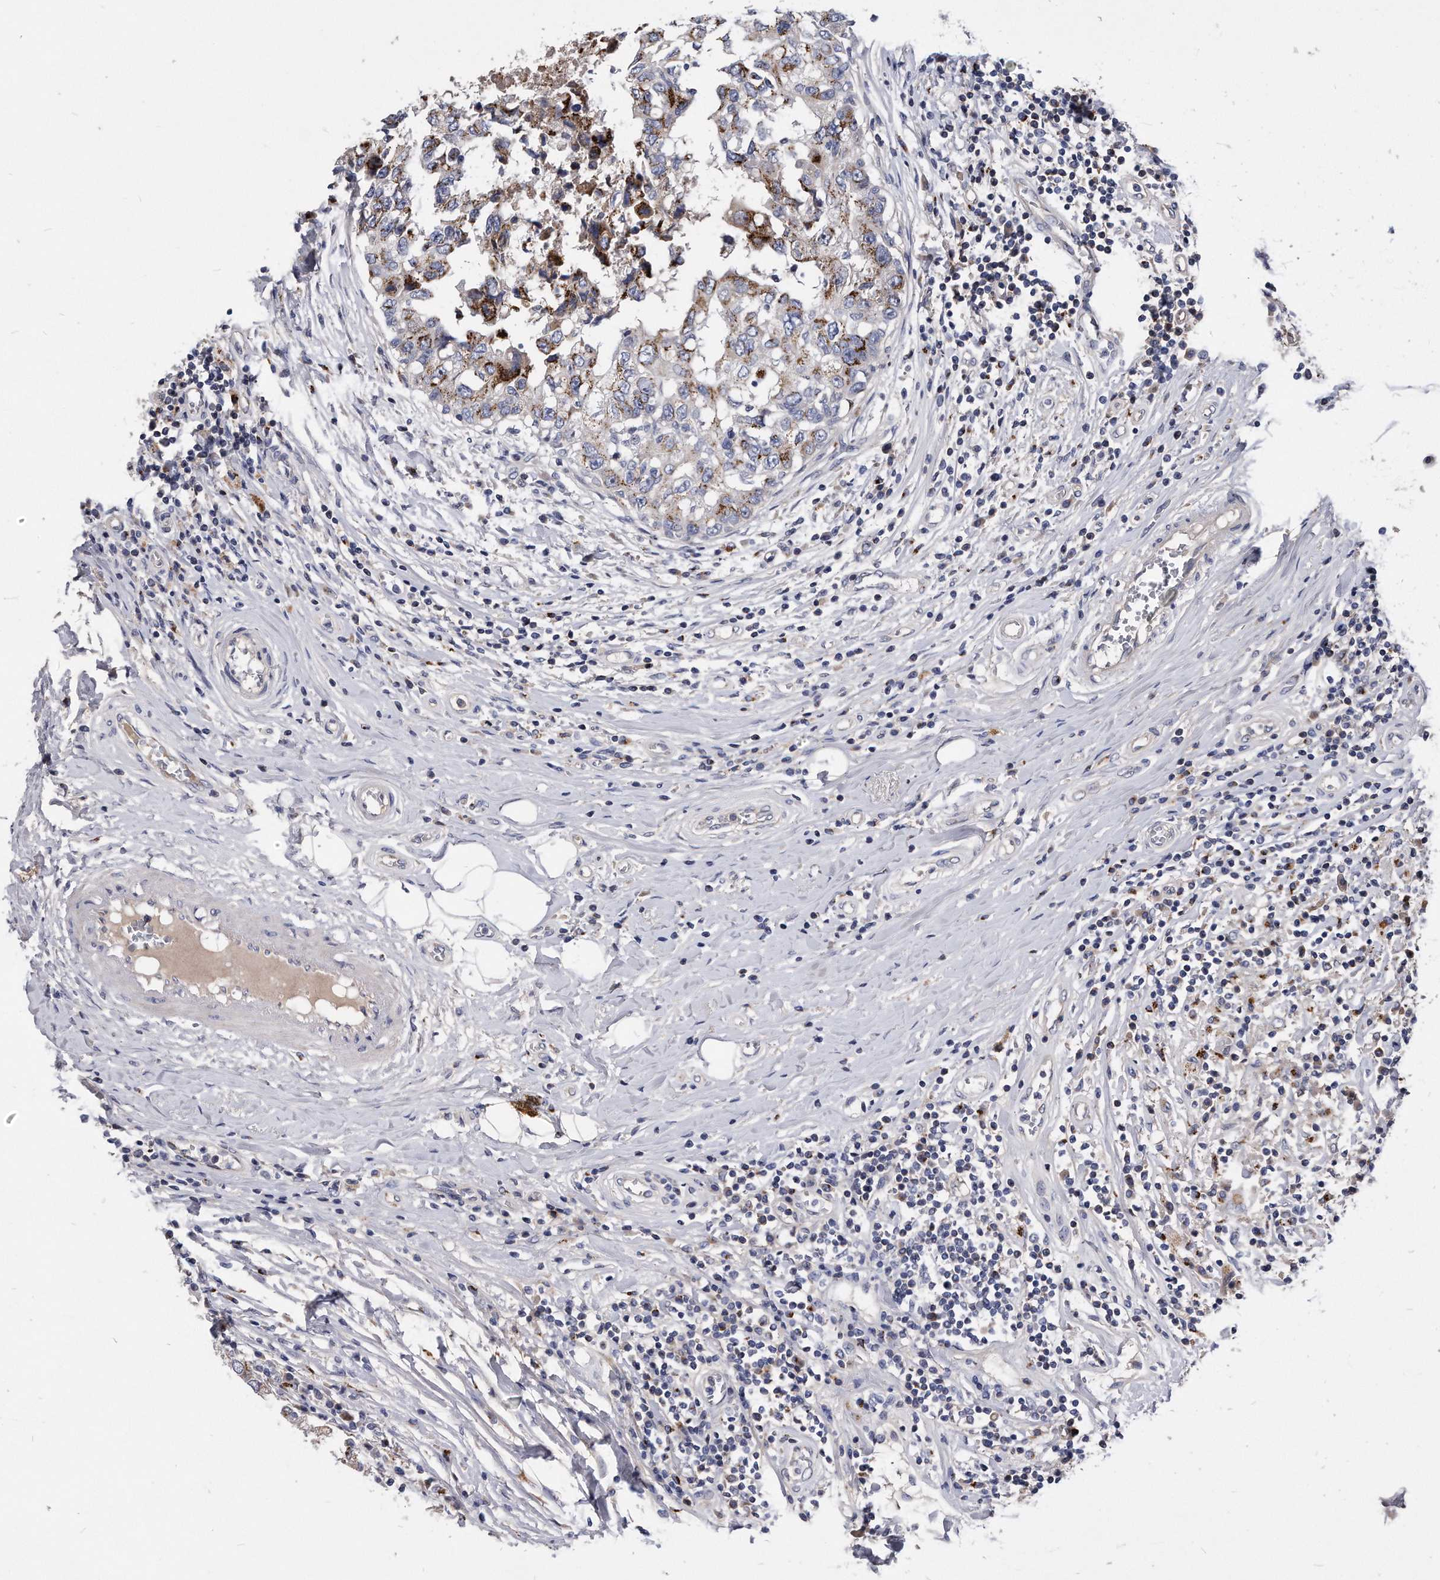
{"staining": {"intensity": "moderate", "quantity": "25%-75%", "location": "cytoplasmic/membranous"}, "tissue": "breast cancer", "cell_type": "Tumor cells", "image_type": "cancer", "snomed": [{"axis": "morphology", "description": "Duct carcinoma"}, {"axis": "topography", "description": "Breast"}], "caption": "About 25%-75% of tumor cells in human breast cancer show moderate cytoplasmic/membranous protein expression as visualized by brown immunohistochemical staining.", "gene": "MGAT4A", "patient": {"sex": "female", "age": 27}}